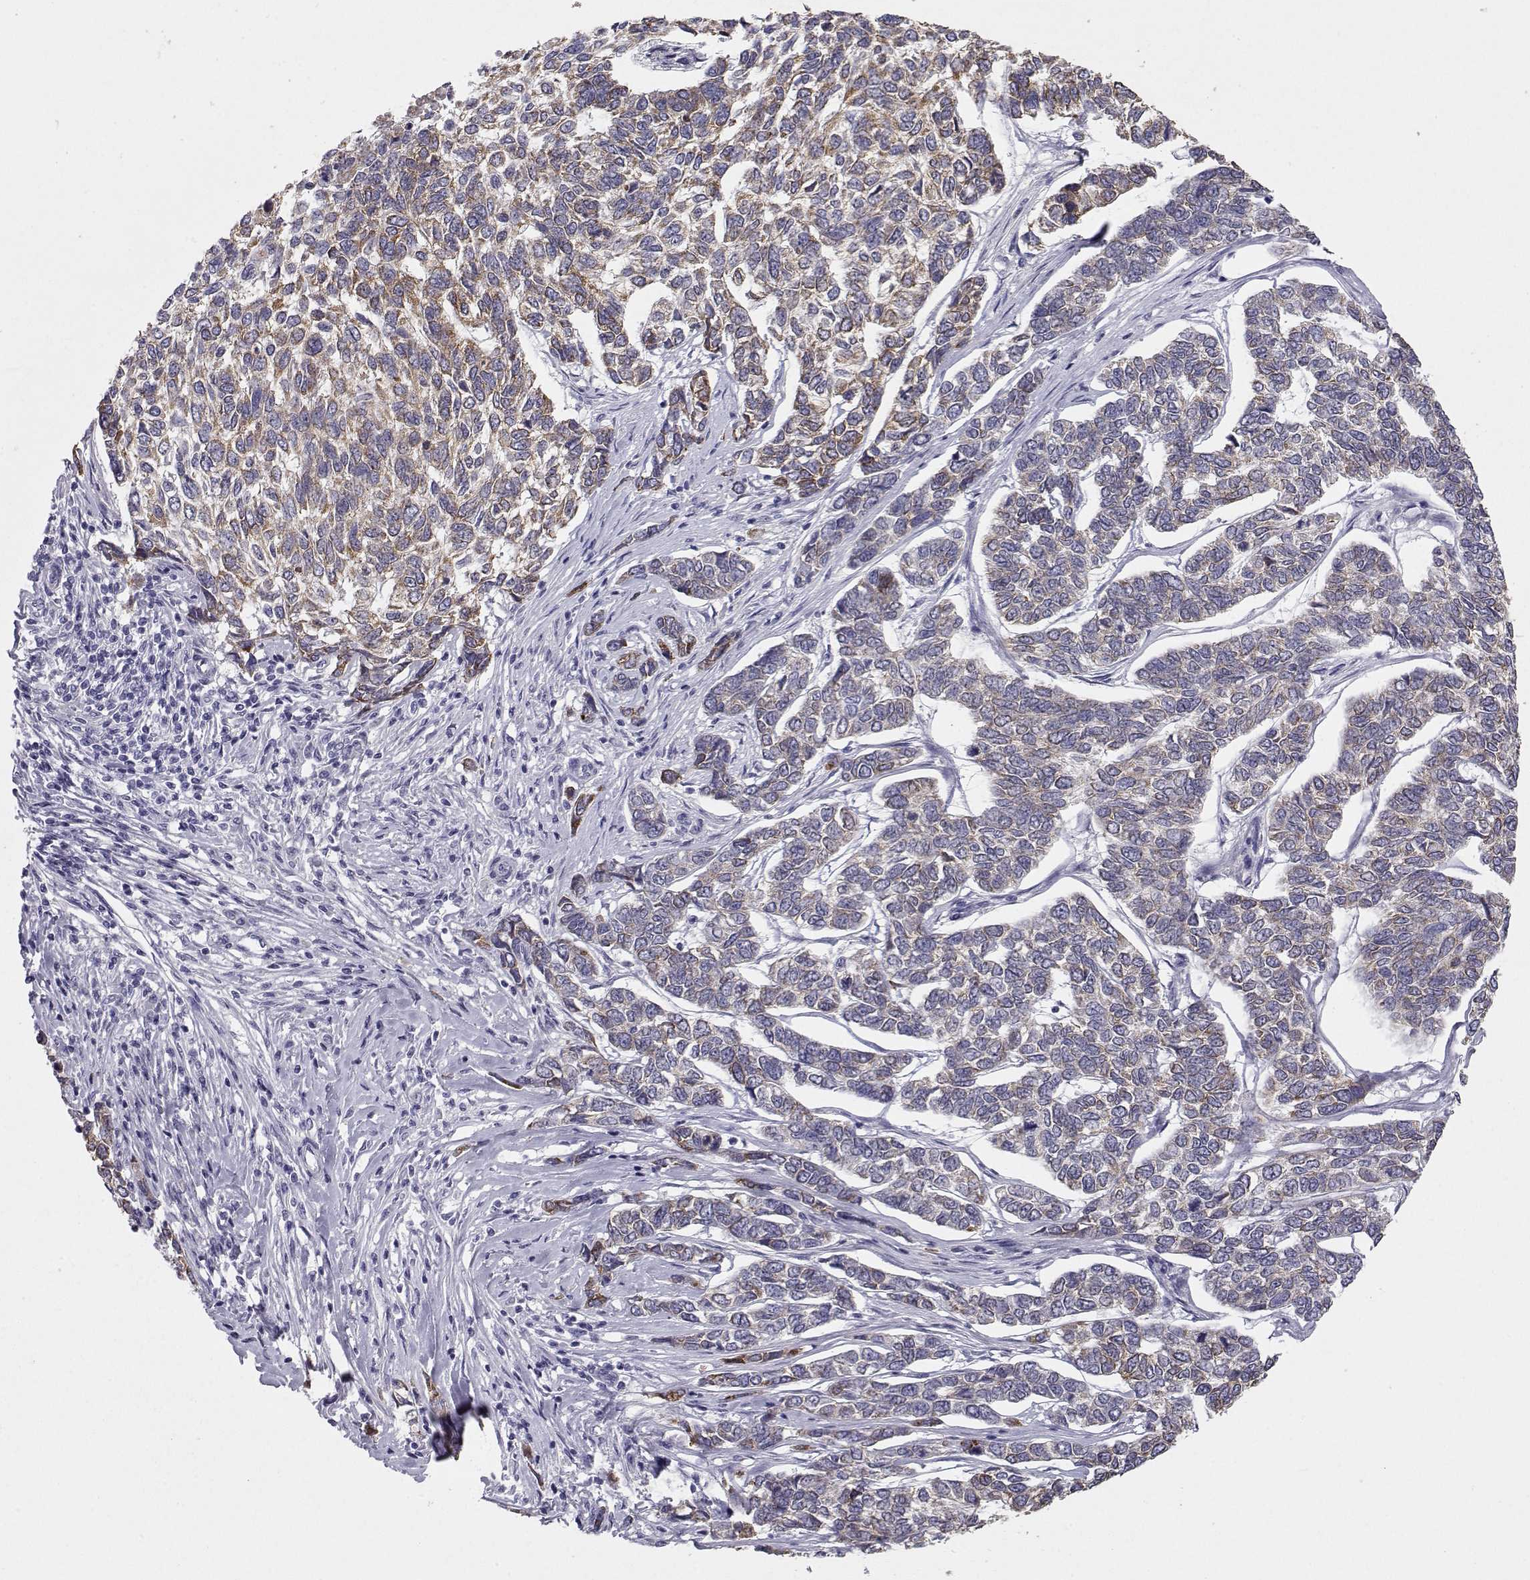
{"staining": {"intensity": "moderate", "quantity": ">75%", "location": "cytoplasmic/membranous"}, "tissue": "skin cancer", "cell_type": "Tumor cells", "image_type": "cancer", "snomed": [{"axis": "morphology", "description": "Basal cell carcinoma"}, {"axis": "topography", "description": "Skin"}], "caption": "Immunohistochemical staining of human basal cell carcinoma (skin) exhibits medium levels of moderate cytoplasmic/membranous staining in approximately >75% of tumor cells.", "gene": "LAMB3", "patient": {"sex": "female", "age": 65}}